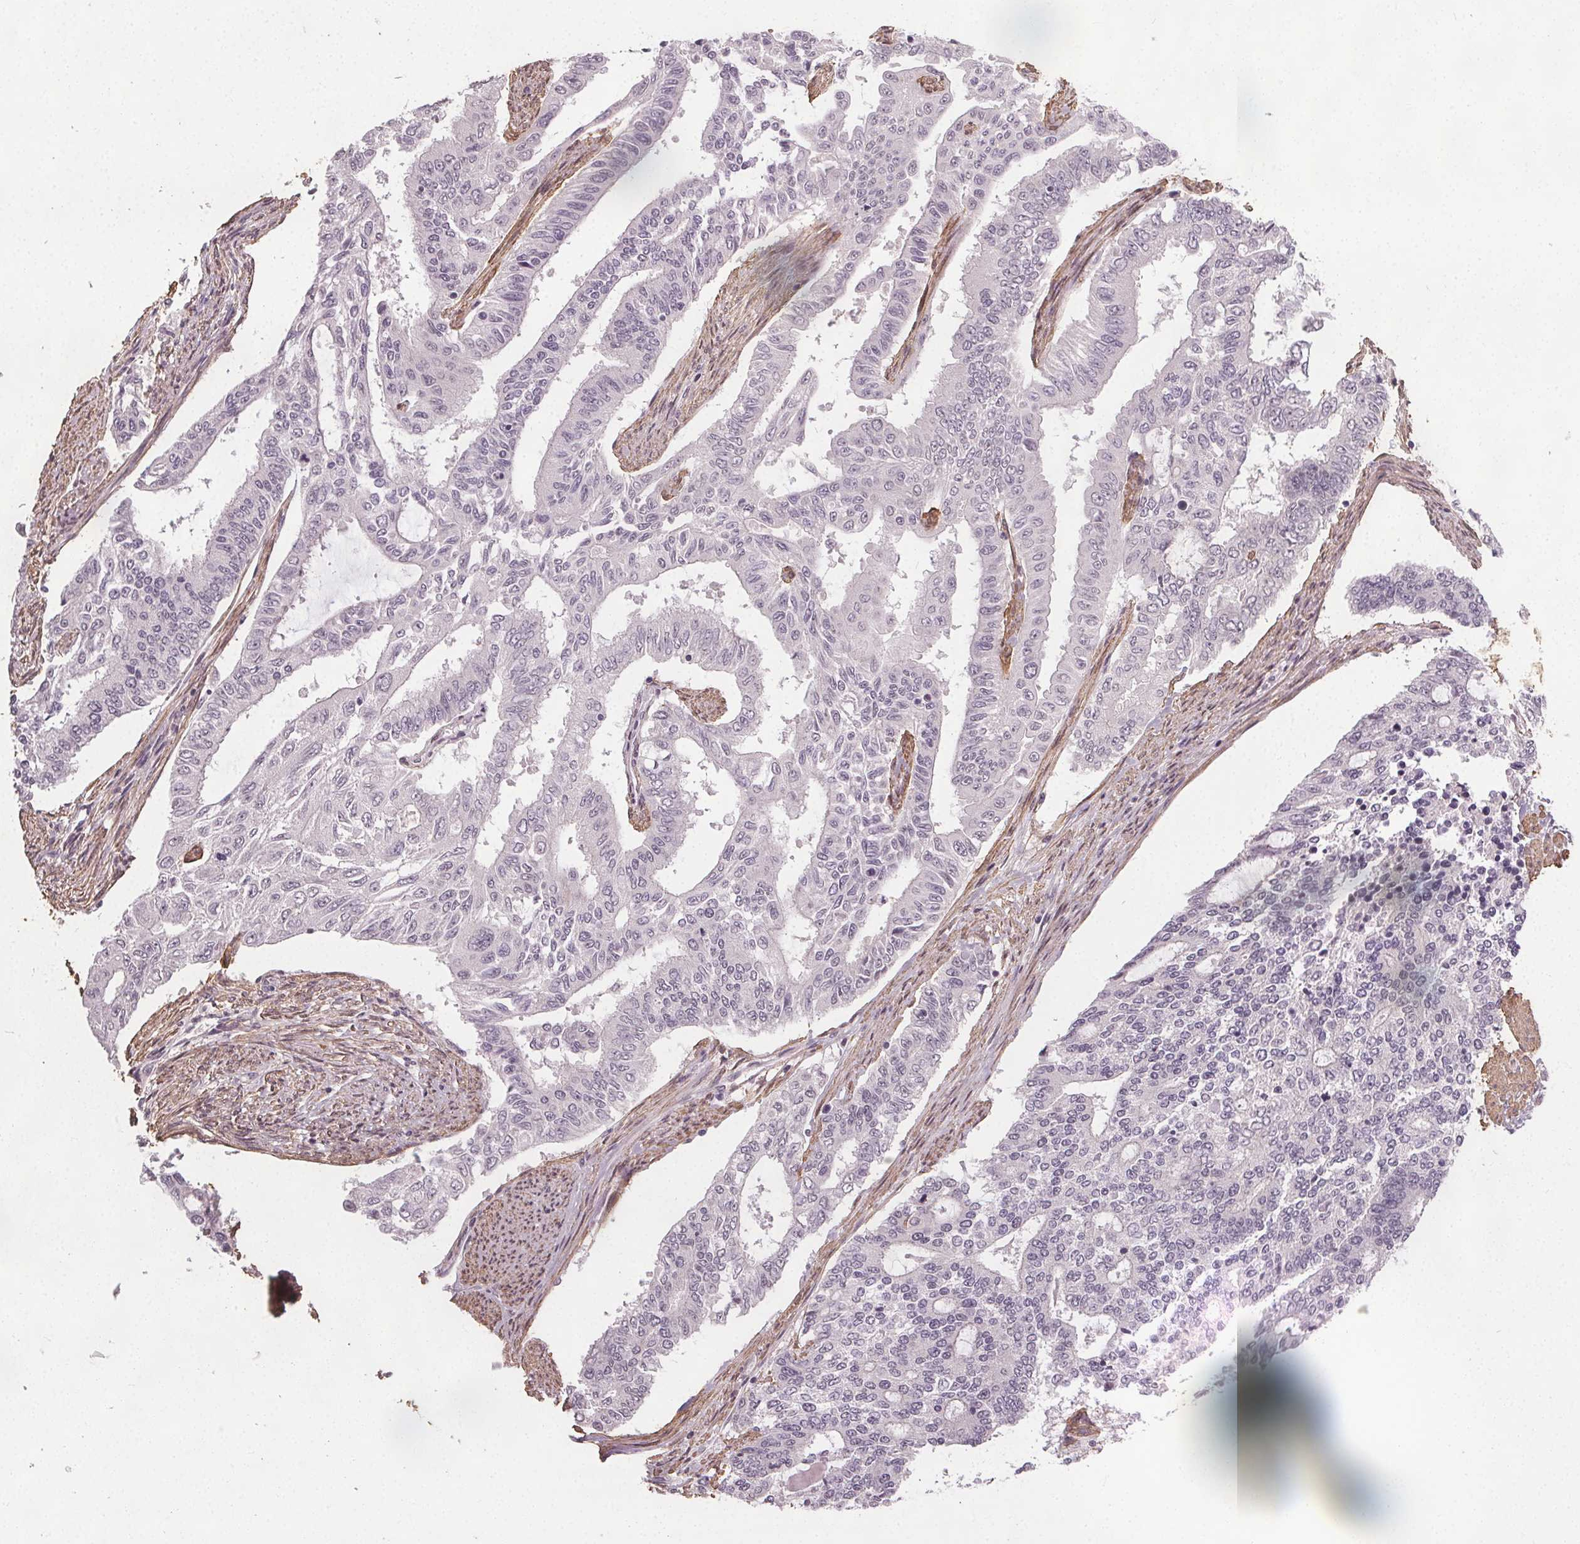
{"staining": {"intensity": "negative", "quantity": "none", "location": "none"}, "tissue": "endometrial cancer", "cell_type": "Tumor cells", "image_type": "cancer", "snomed": [{"axis": "morphology", "description": "Adenocarcinoma, NOS"}, {"axis": "topography", "description": "Uterus"}], "caption": "There is no significant positivity in tumor cells of endometrial cancer (adenocarcinoma).", "gene": "PKP1", "patient": {"sex": "female", "age": 59}}